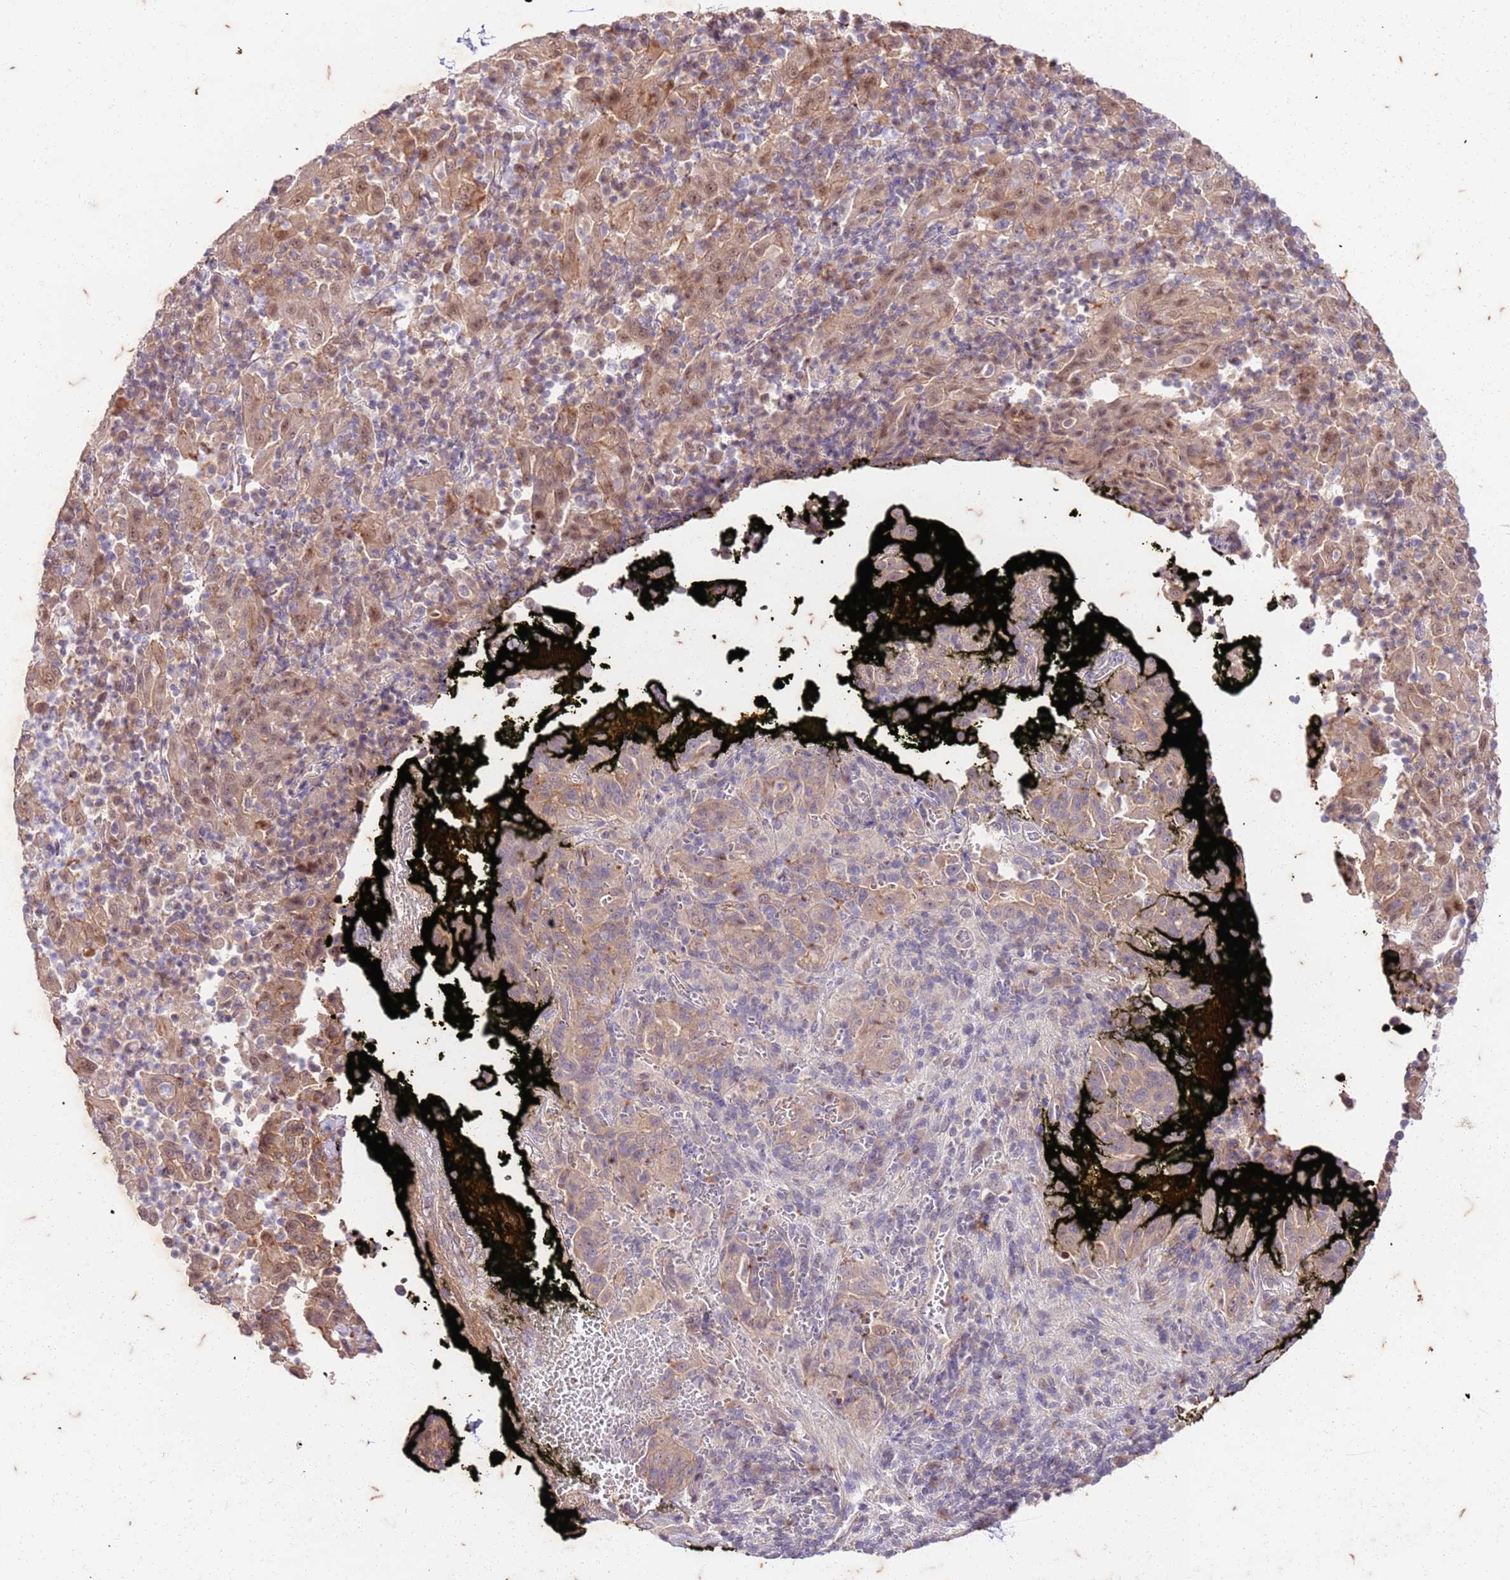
{"staining": {"intensity": "moderate", "quantity": ">75%", "location": "cytoplasmic/membranous,nuclear"}, "tissue": "pancreatic cancer", "cell_type": "Tumor cells", "image_type": "cancer", "snomed": [{"axis": "morphology", "description": "Adenocarcinoma, NOS"}, {"axis": "topography", "description": "Pancreas"}], "caption": "IHC of adenocarcinoma (pancreatic) reveals medium levels of moderate cytoplasmic/membranous and nuclear expression in about >75% of tumor cells. Using DAB (brown) and hematoxylin (blue) stains, captured at high magnification using brightfield microscopy.", "gene": "RAPGEF3", "patient": {"sex": "male", "age": 63}}